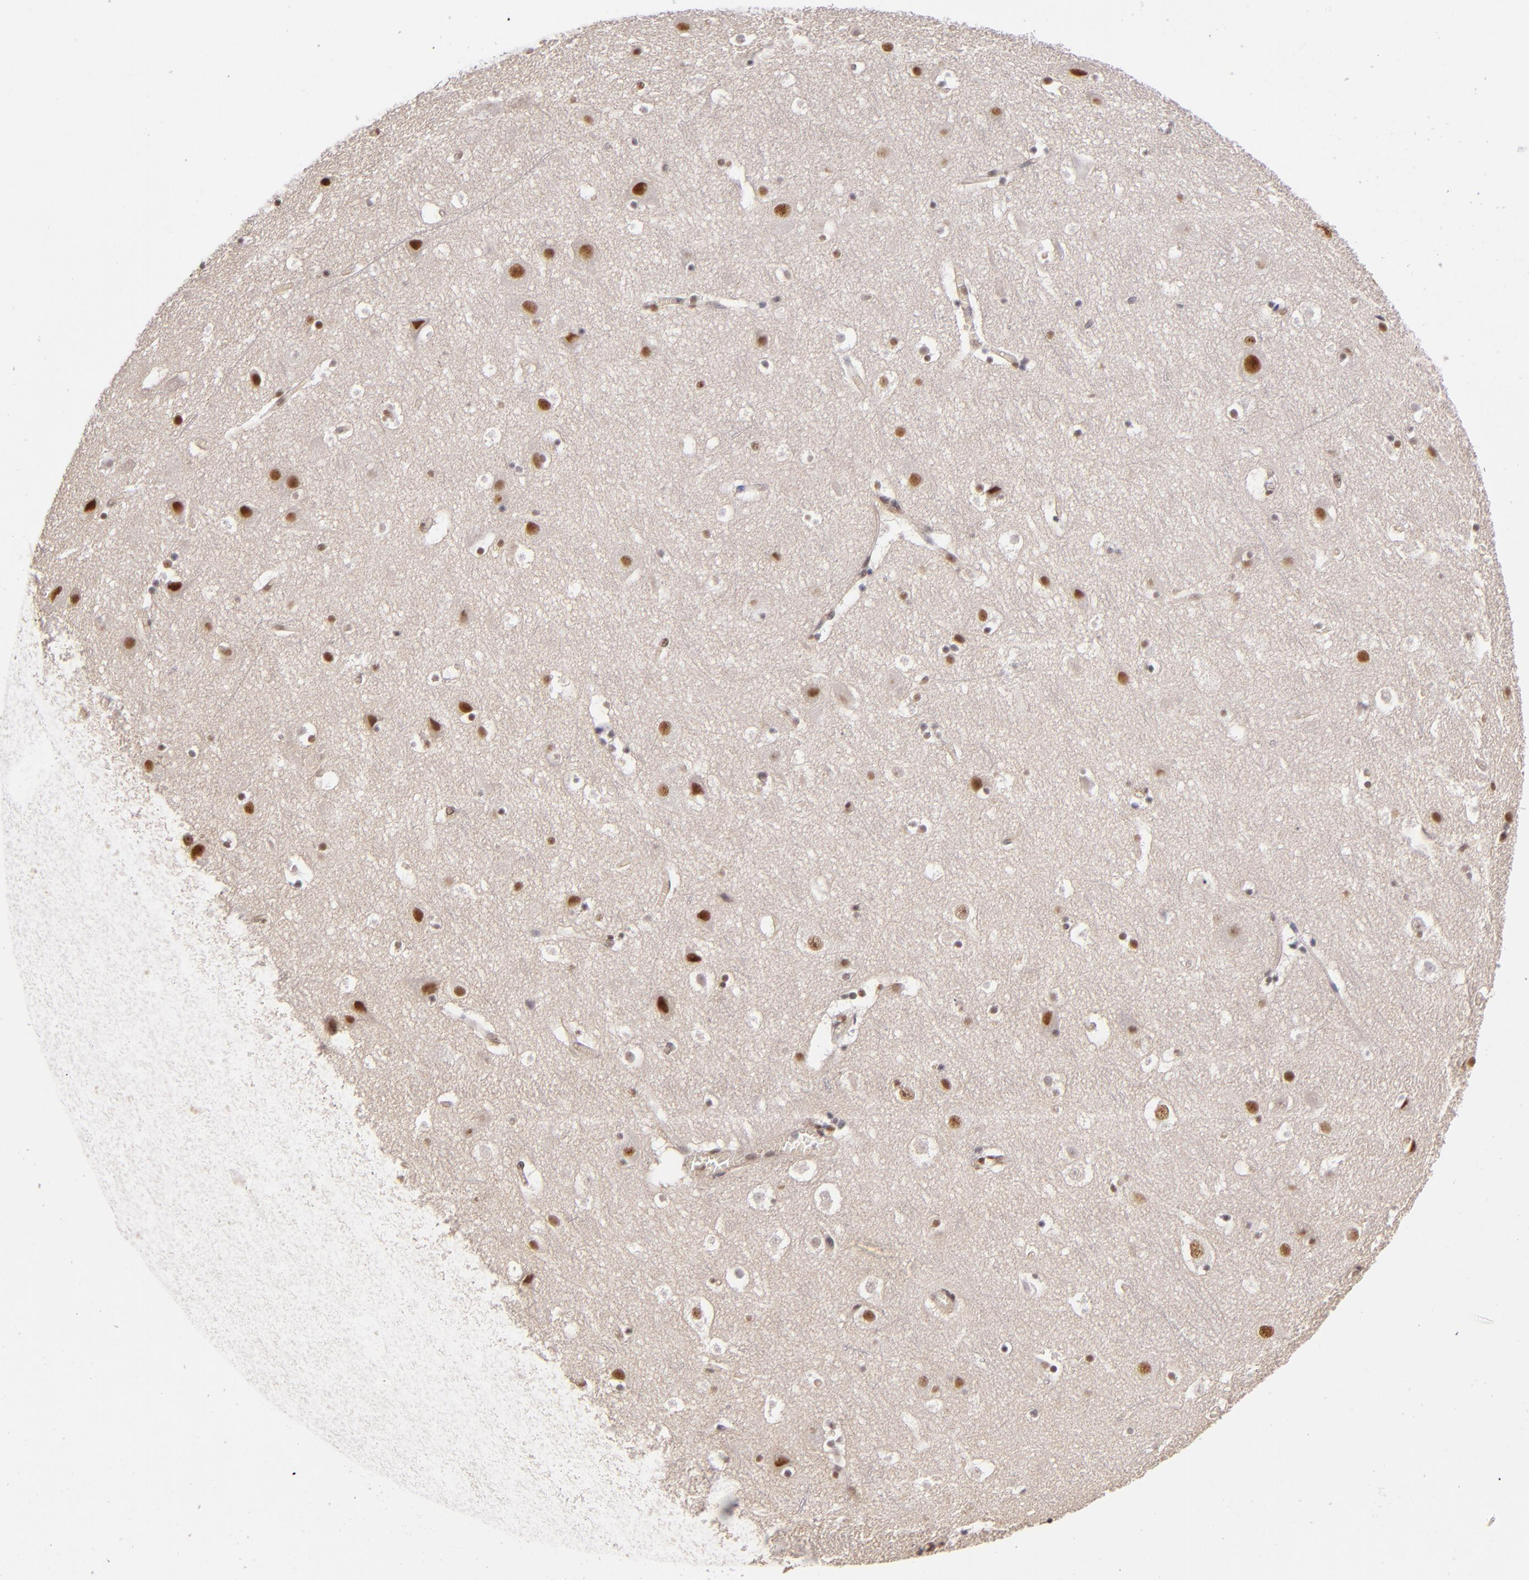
{"staining": {"intensity": "weak", "quantity": "25%-75%", "location": "nuclear"}, "tissue": "cerebral cortex", "cell_type": "Endothelial cells", "image_type": "normal", "snomed": [{"axis": "morphology", "description": "Normal tissue, NOS"}, {"axis": "topography", "description": "Cerebral cortex"}], "caption": "IHC of unremarkable human cerebral cortex shows low levels of weak nuclear expression in approximately 25%-75% of endothelial cells. Using DAB (brown) and hematoxylin (blue) stains, captured at high magnification using brightfield microscopy.", "gene": "NCOR2", "patient": {"sex": "male", "age": 45}}